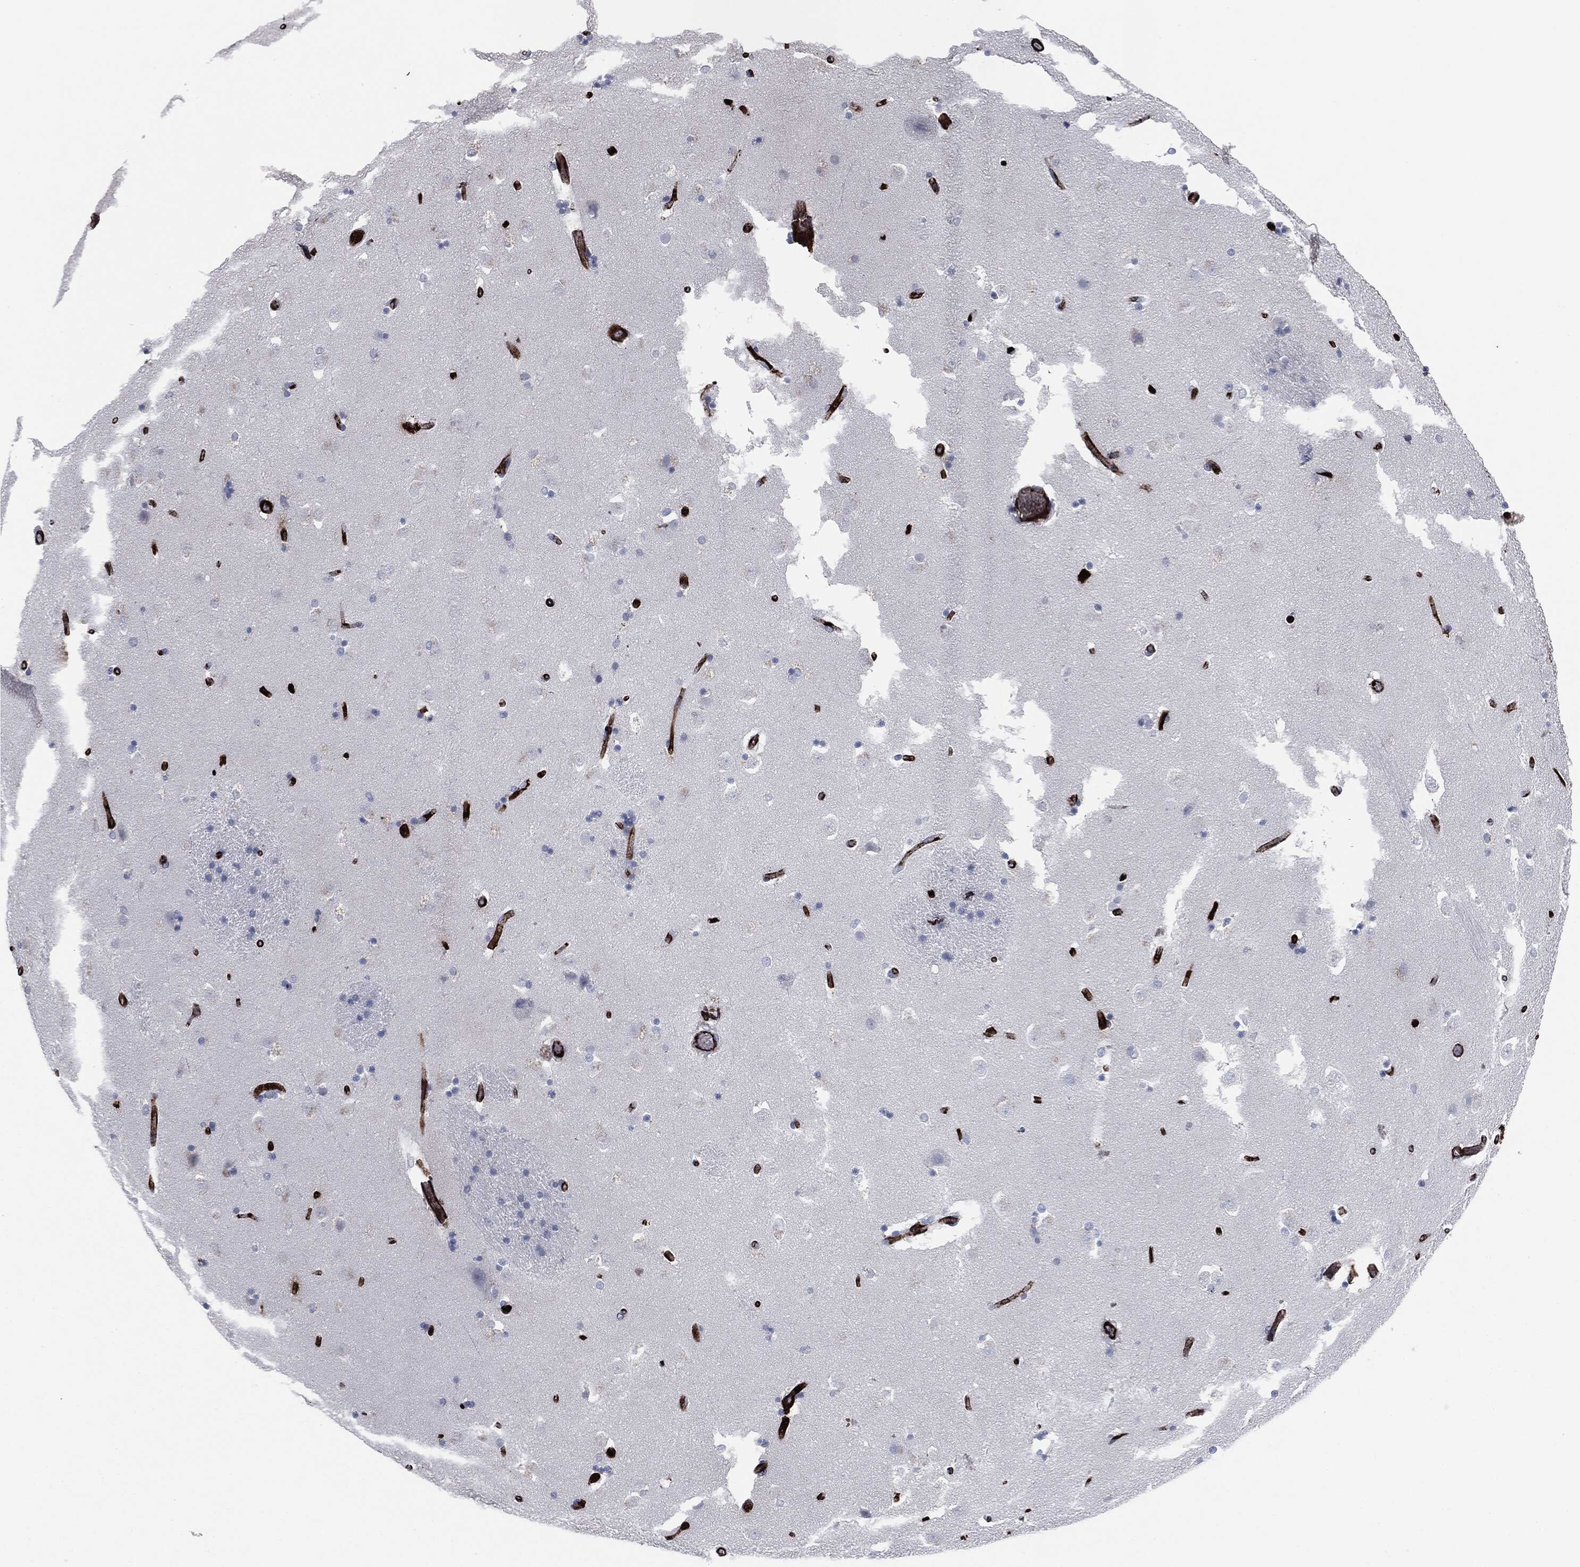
{"staining": {"intensity": "negative", "quantity": "none", "location": "none"}, "tissue": "caudate", "cell_type": "Glial cells", "image_type": "normal", "snomed": [{"axis": "morphology", "description": "Normal tissue, NOS"}, {"axis": "topography", "description": "Lateral ventricle wall"}], "caption": "IHC histopathology image of benign caudate stained for a protein (brown), which demonstrates no positivity in glial cells.", "gene": "APOB", "patient": {"sex": "male", "age": 51}}